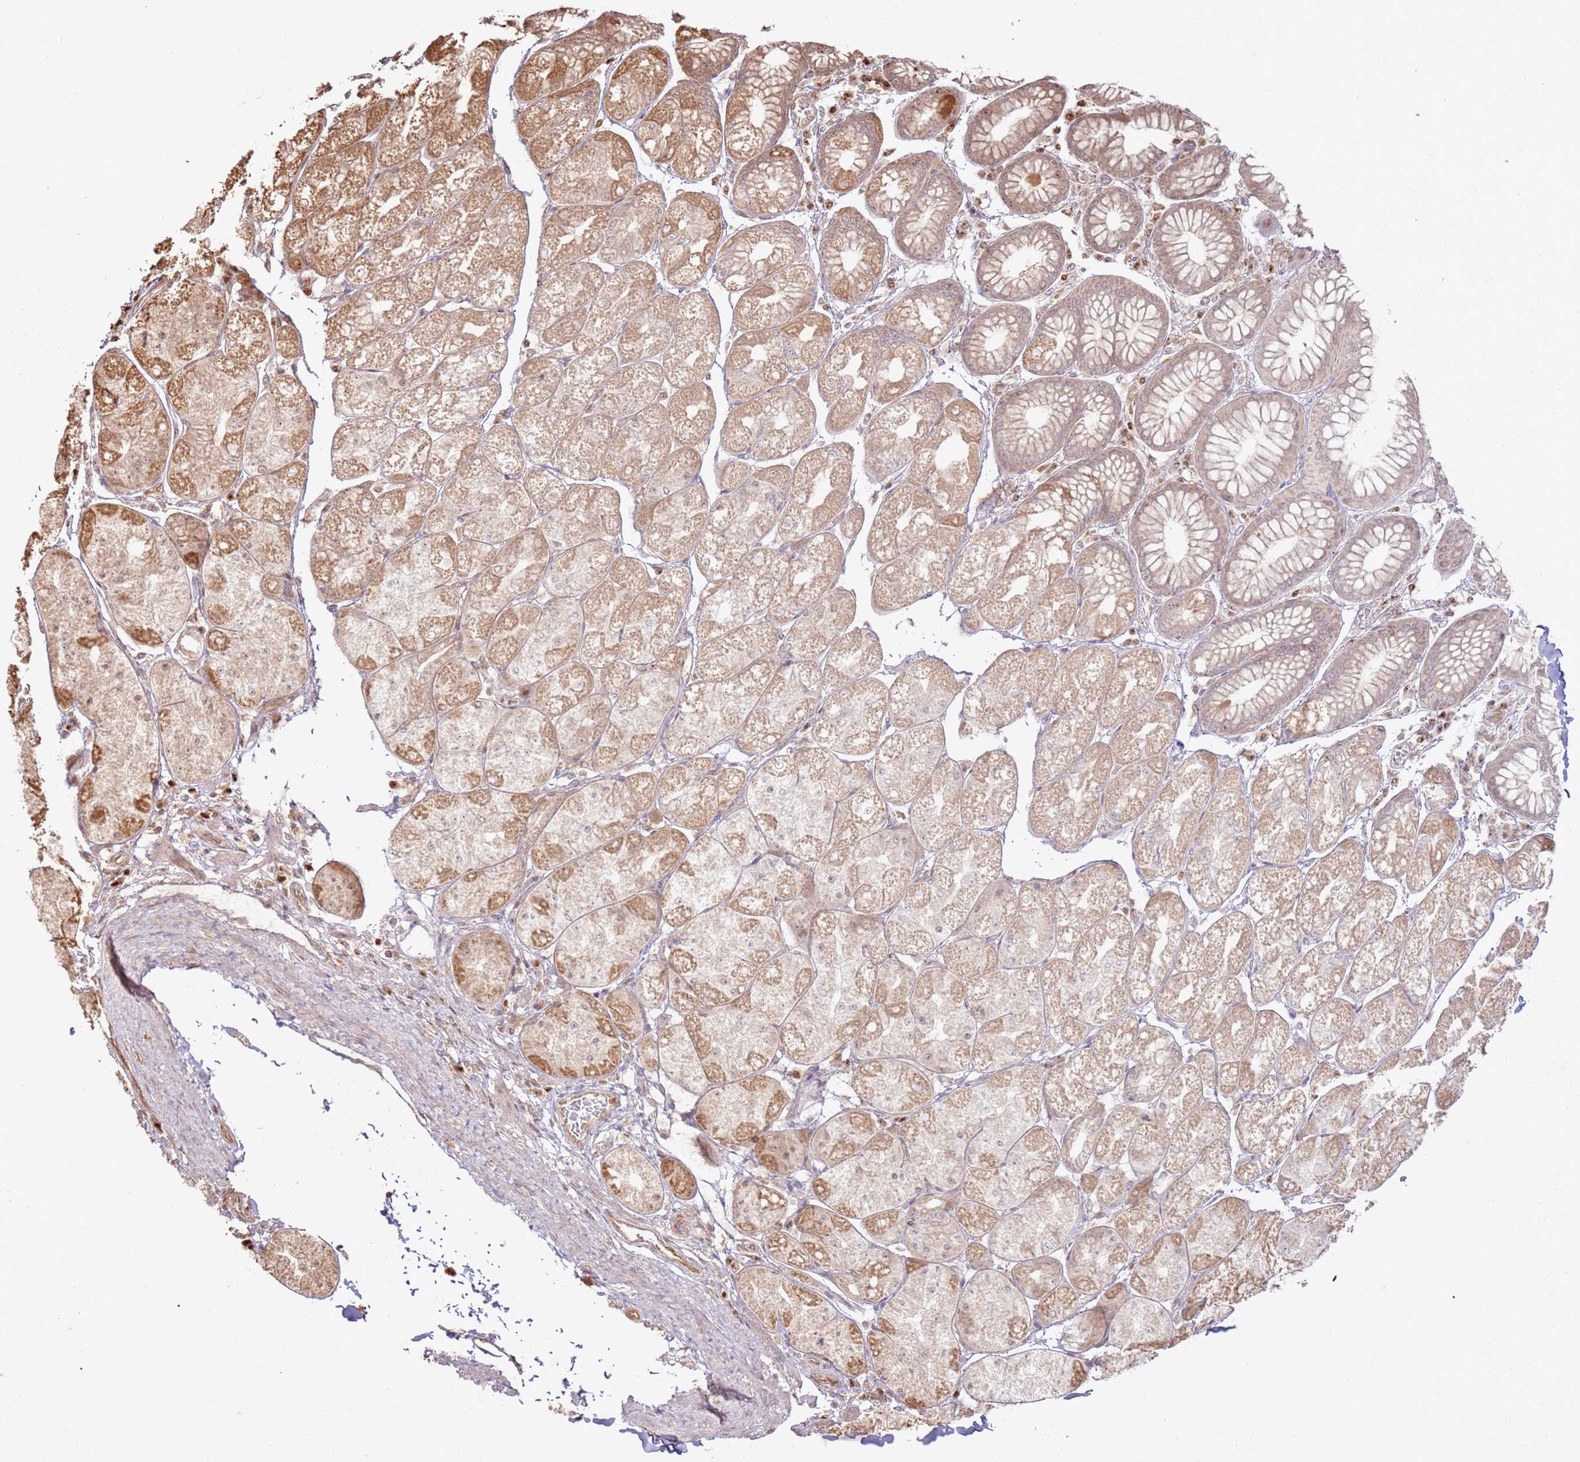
{"staining": {"intensity": "moderate", "quantity": "25%-75%", "location": "cytoplasmic/membranous"}, "tissue": "stomach", "cell_type": "Glandular cells", "image_type": "normal", "snomed": [{"axis": "morphology", "description": "Normal tissue, NOS"}, {"axis": "topography", "description": "Stomach"}], "caption": "IHC micrograph of benign stomach: stomach stained using immunohistochemistry (IHC) reveals medium levels of moderate protein expression localized specifically in the cytoplasmic/membranous of glandular cells, appearing as a cytoplasmic/membranous brown color.", "gene": "TBC1D13", "patient": {"sex": "male", "age": 57}}